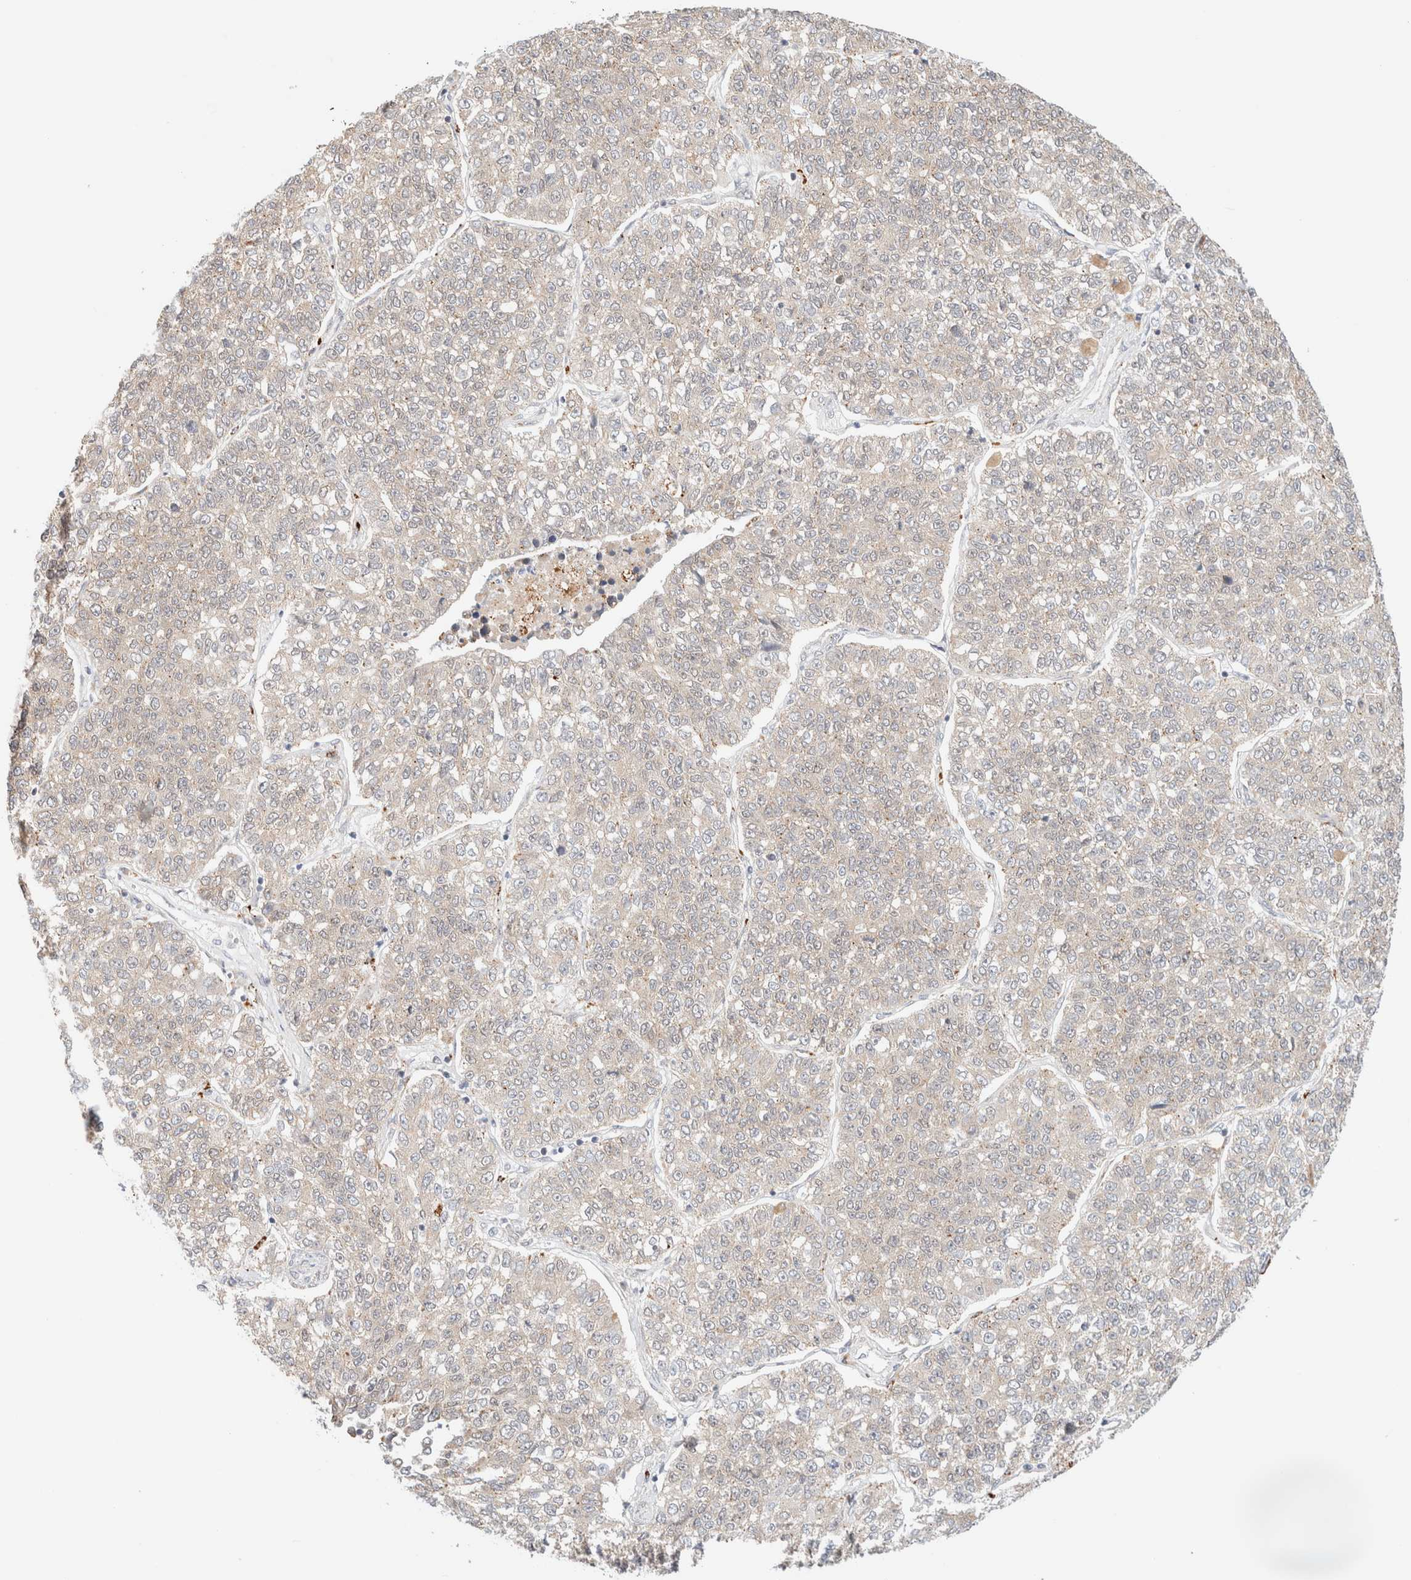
{"staining": {"intensity": "negative", "quantity": "none", "location": "none"}, "tissue": "lung cancer", "cell_type": "Tumor cells", "image_type": "cancer", "snomed": [{"axis": "morphology", "description": "Adenocarcinoma, NOS"}, {"axis": "topography", "description": "Lung"}], "caption": "There is no significant positivity in tumor cells of lung adenocarcinoma.", "gene": "RRP15", "patient": {"sex": "male", "age": 49}}